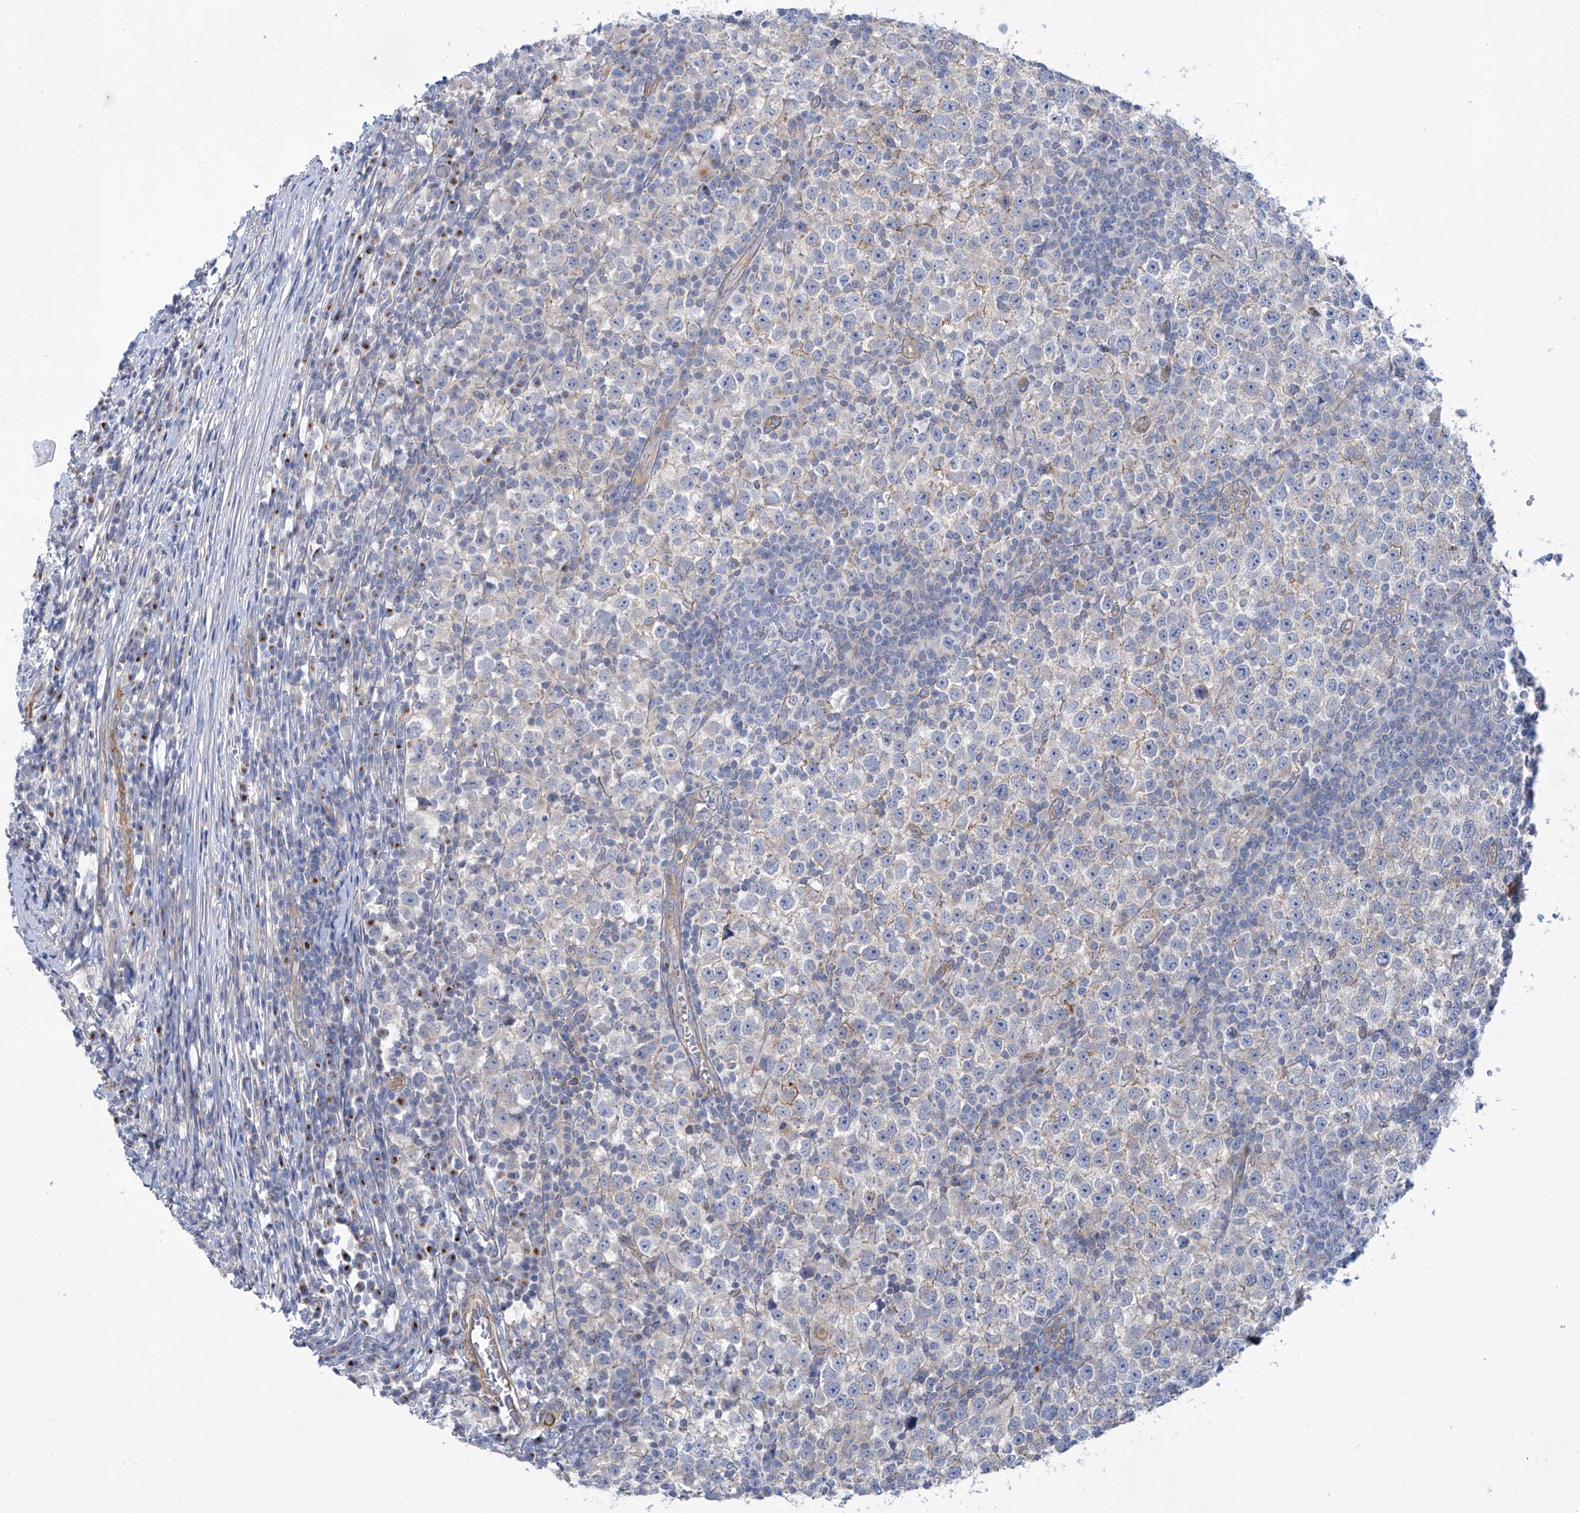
{"staining": {"intensity": "negative", "quantity": "none", "location": "none"}, "tissue": "testis cancer", "cell_type": "Tumor cells", "image_type": "cancer", "snomed": [{"axis": "morphology", "description": "Seminoma, NOS"}, {"axis": "topography", "description": "Testis"}], "caption": "DAB immunohistochemical staining of testis cancer (seminoma) shows no significant staining in tumor cells.", "gene": "TMEM209", "patient": {"sex": "male", "age": 65}}